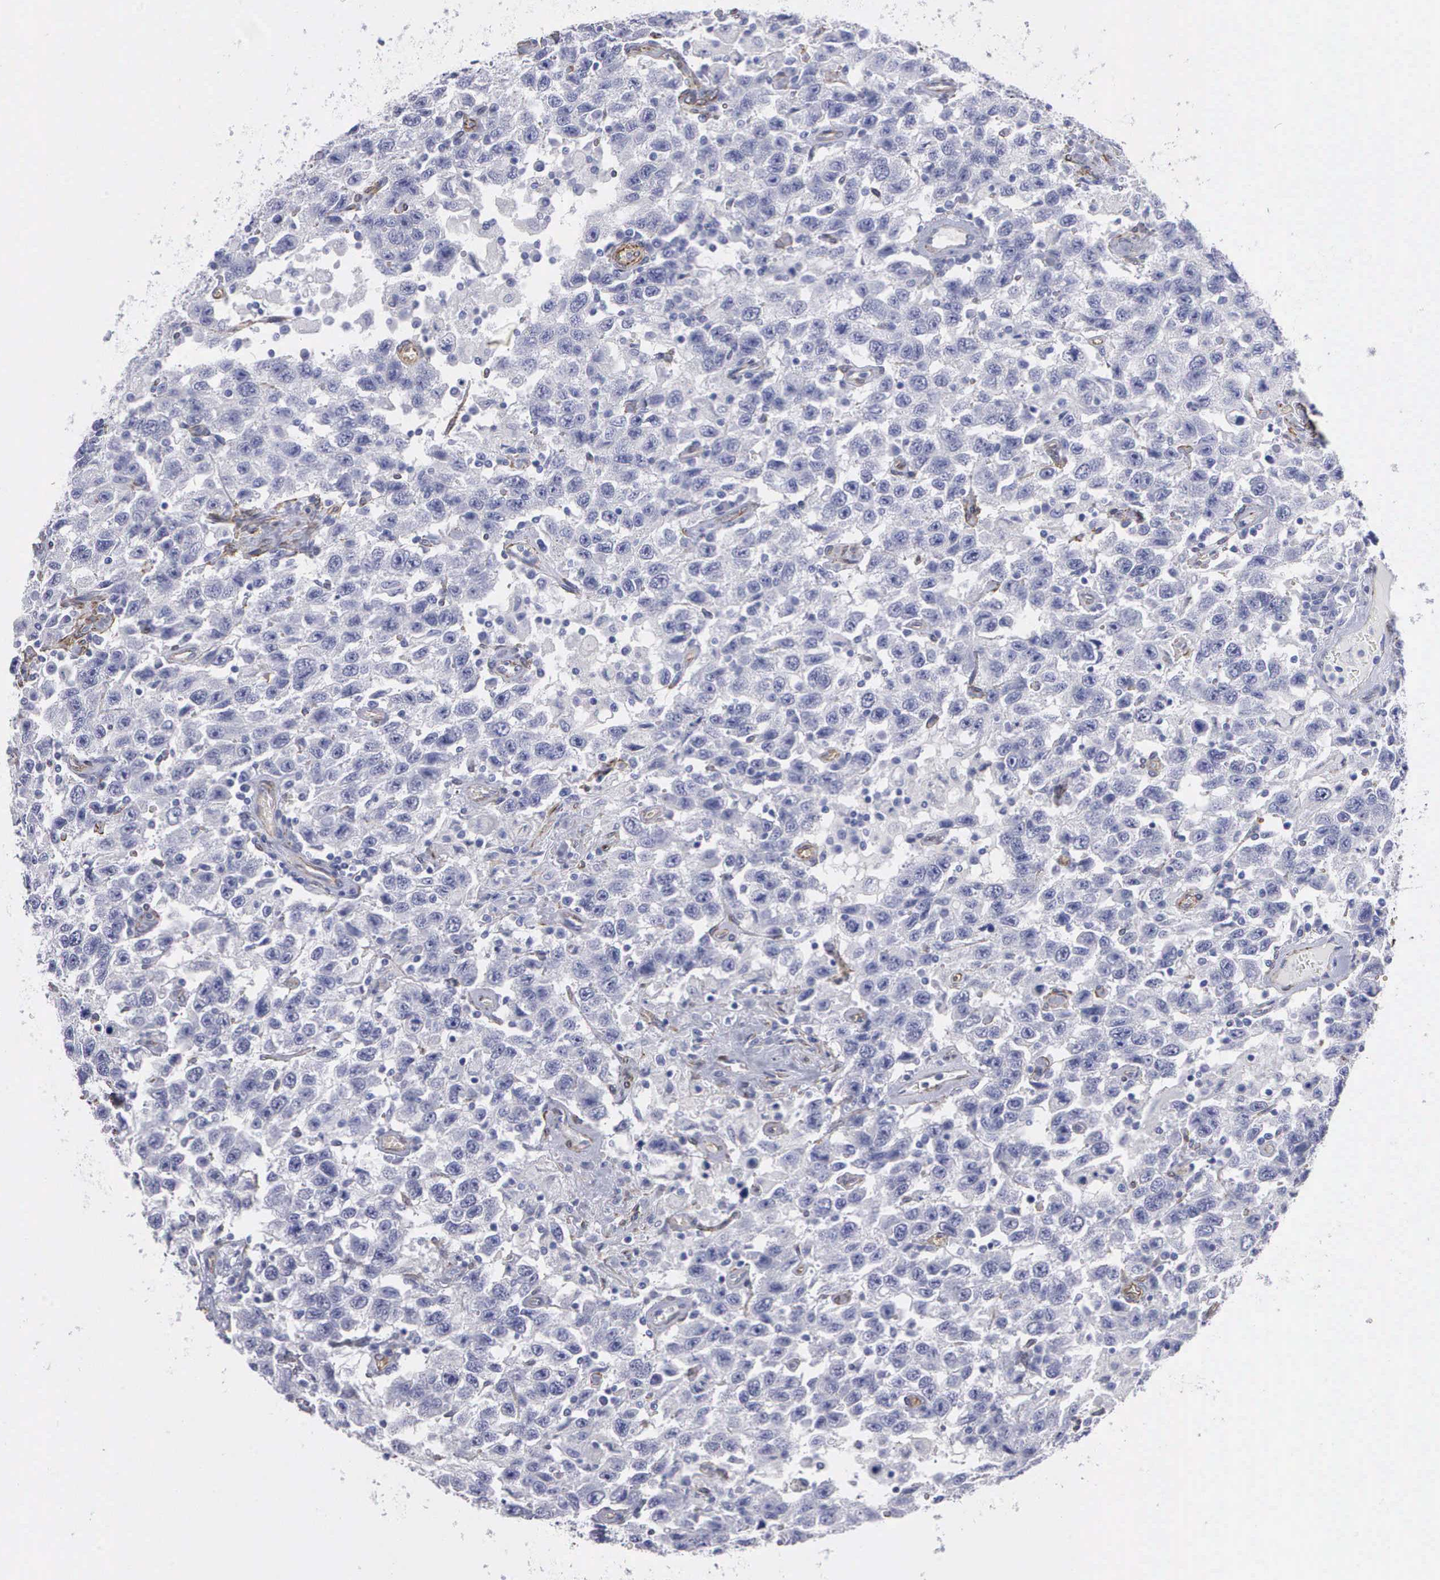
{"staining": {"intensity": "negative", "quantity": "none", "location": "none"}, "tissue": "testis cancer", "cell_type": "Tumor cells", "image_type": "cancer", "snomed": [{"axis": "morphology", "description": "Seminoma, NOS"}, {"axis": "topography", "description": "Testis"}], "caption": "Immunohistochemistry of human testis cancer demonstrates no expression in tumor cells. (Brightfield microscopy of DAB (3,3'-diaminobenzidine) IHC at high magnification).", "gene": "MAGEB10", "patient": {"sex": "male", "age": 41}}